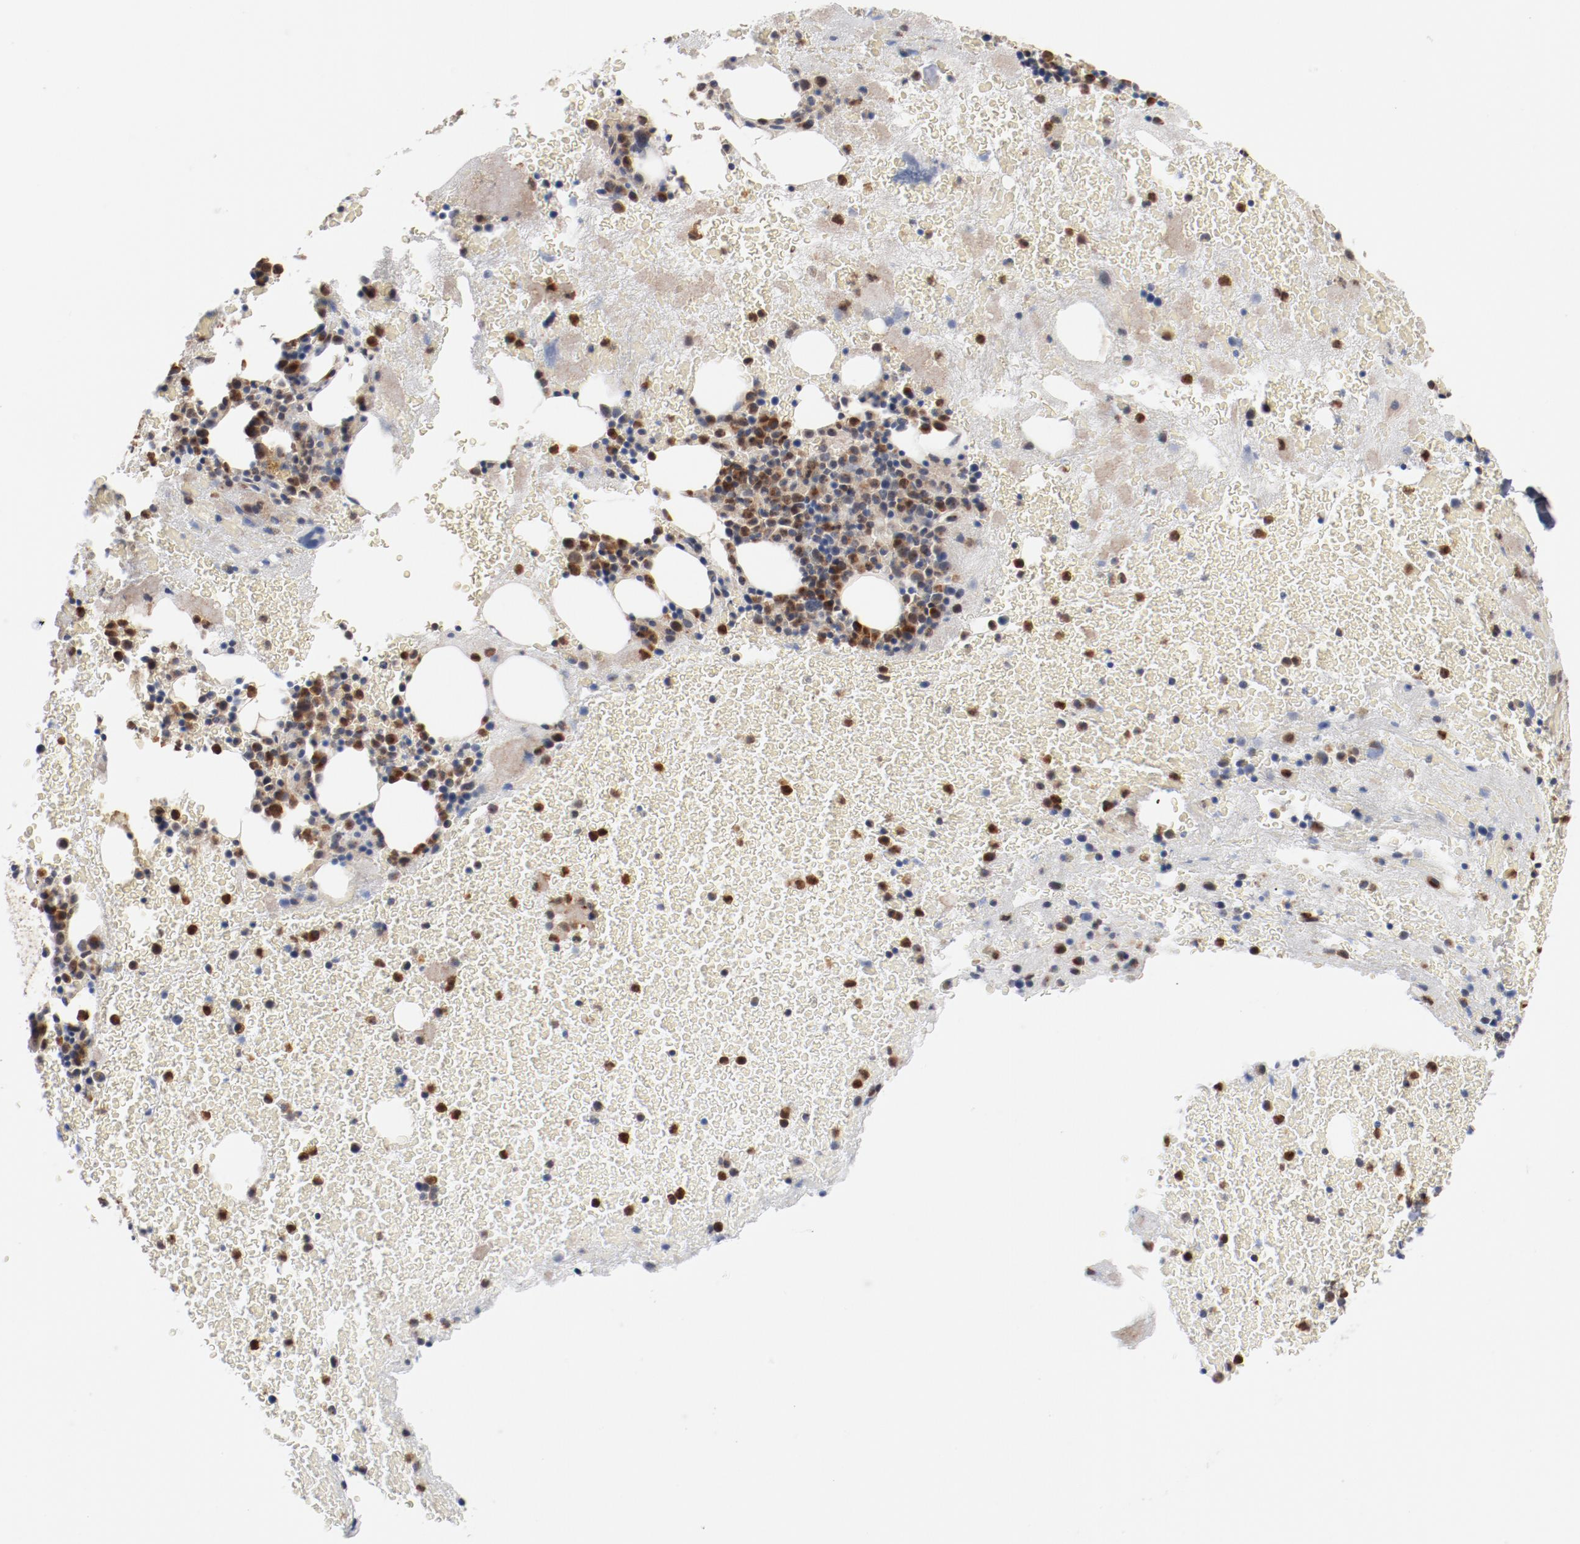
{"staining": {"intensity": "strong", "quantity": "25%-75%", "location": "cytoplasmic/membranous,nuclear"}, "tissue": "bone marrow", "cell_type": "Hematopoietic cells", "image_type": "normal", "snomed": [{"axis": "morphology", "description": "Normal tissue, NOS"}, {"axis": "topography", "description": "Bone marrow"}], "caption": "Immunohistochemistry micrograph of unremarkable human bone marrow stained for a protein (brown), which shows high levels of strong cytoplasmic/membranous,nuclear staining in approximately 25%-75% of hematopoietic cells.", "gene": "RNASE11", "patient": {"sex": "male", "age": 76}}